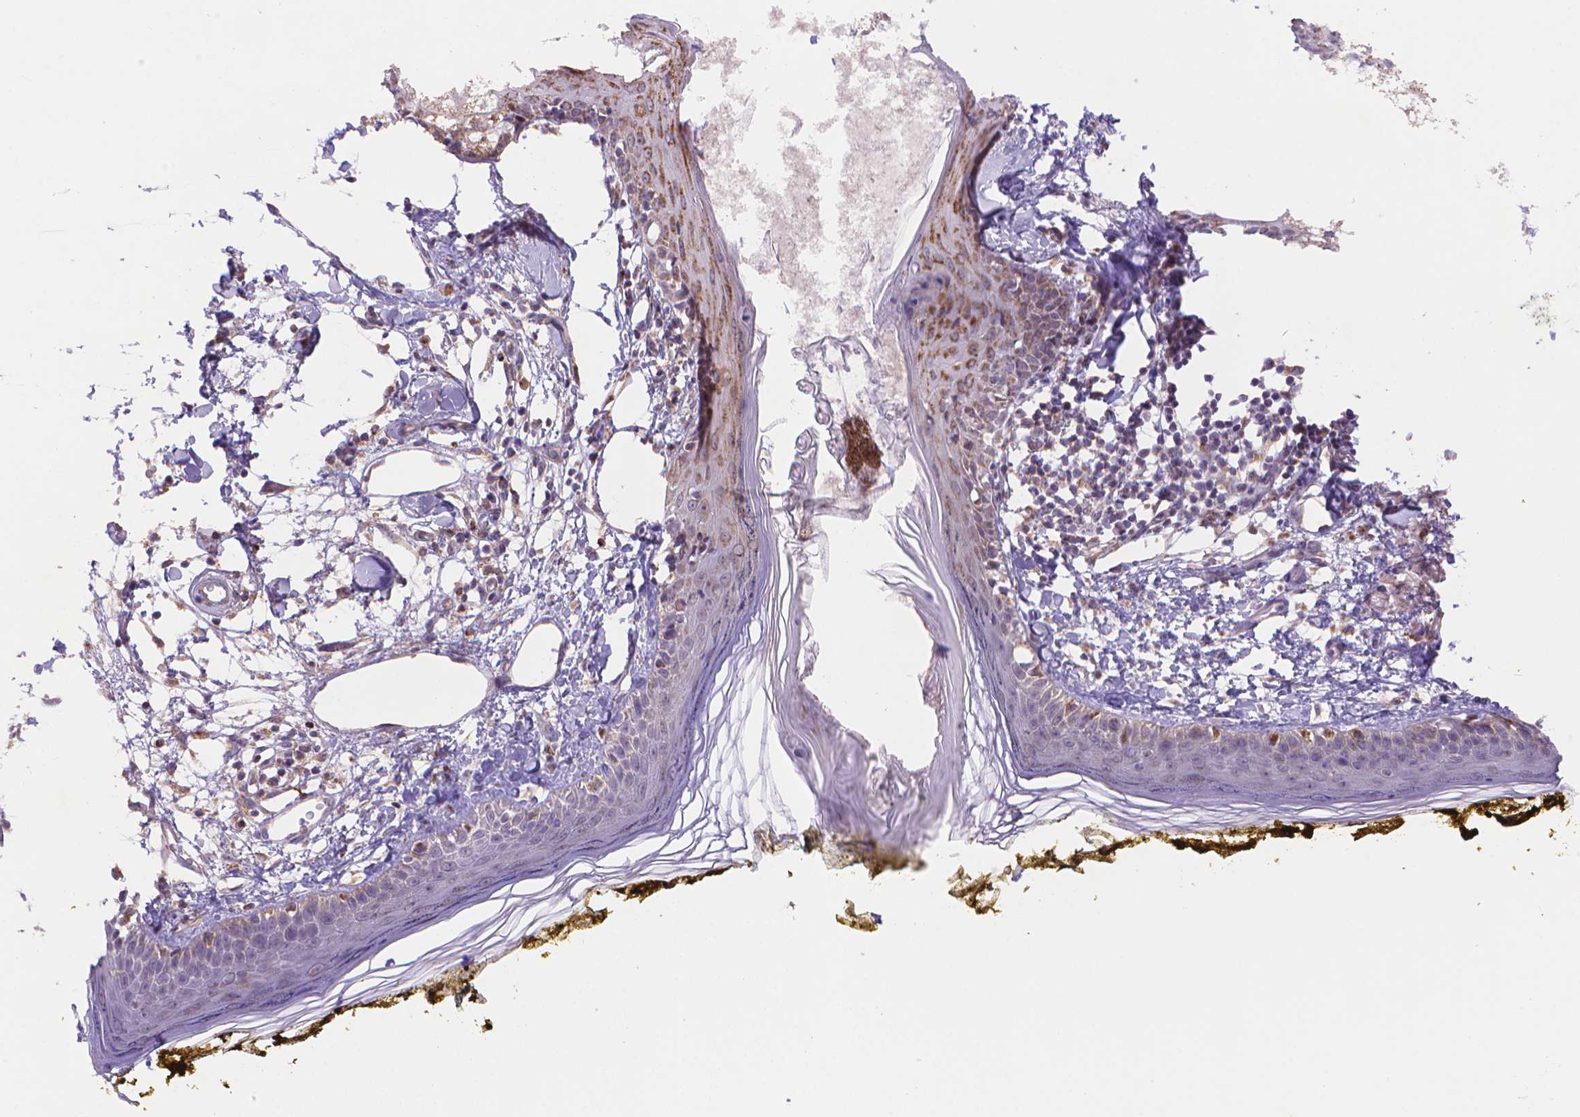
{"staining": {"intensity": "negative", "quantity": "none", "location": "none"}, "tissue": "skin", "cell_type": "Fibroblasts", "image_type": "normal", "snomed": [{"axis": "morphology", "description": "Normal tissue, NOS"}, {"axis": "topography", "description": "Skin"}], "caption": "Photomicrograph shows no significant protein positivity in fibroblasts of normal skin.", "gene": "CYYR1", "patient": {"sex": "male", "age": 76}}